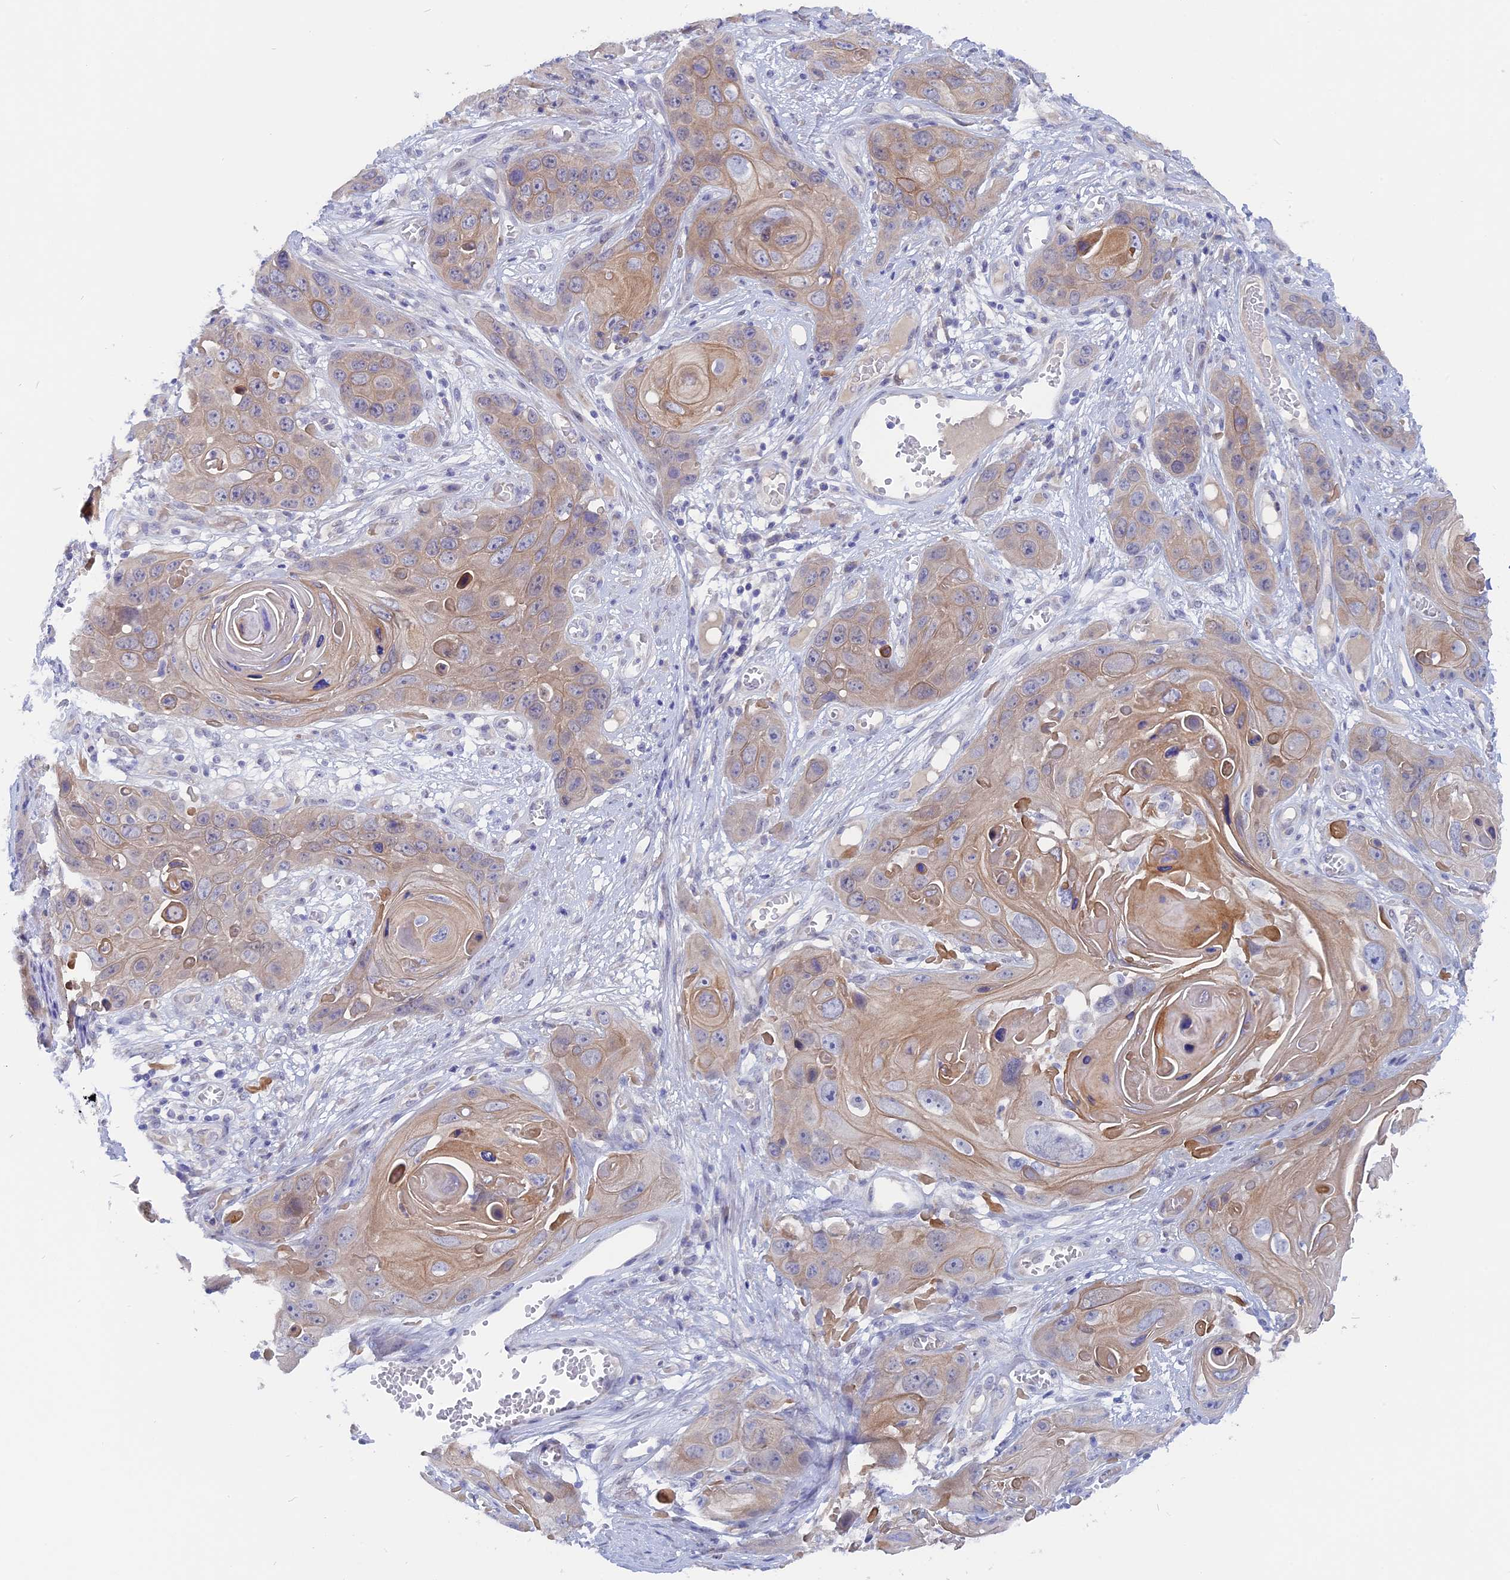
{"staining": {"intensity": "weak", "quantity": "25%-75%", "location": "cytoplasmic/membranous"}, "tissue": "skin cancer", "cell_type": "Tumor cells", "image_type": "cancer", "snomed": [{"axis": "morphology", "description": "Squamous cell carcinoma, NOS"}, {"axis": "topography", "description": "Skin"}], "caption": "Skin cancer tissue shows weak cytoplasmic/membranous expression in approximately 25%-75% of tumor cells, visualized by immunohistochemistry.", "gene": "DACT3", "patient": {"sex": "male", "age": 55}}